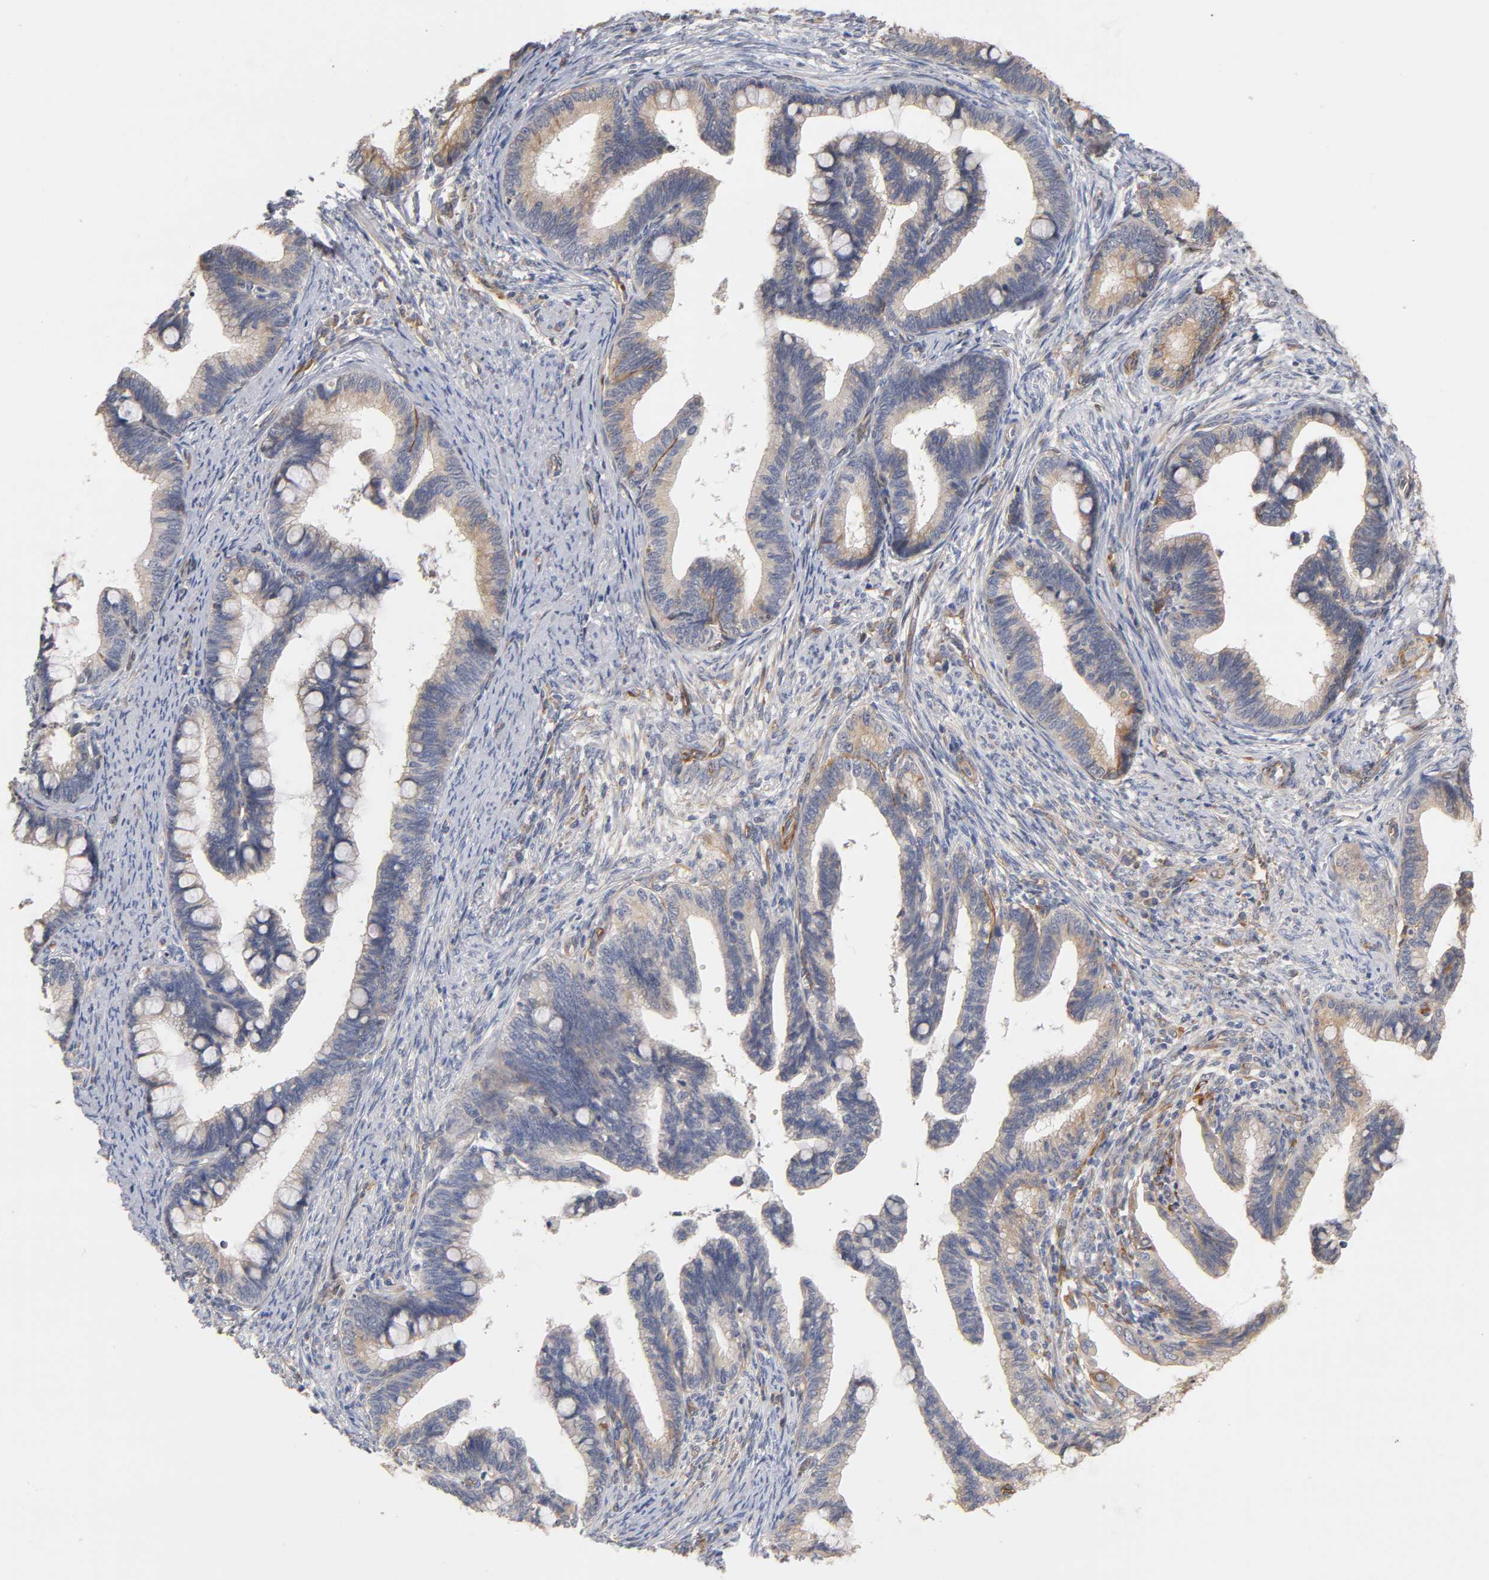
{"staining": {"intensity": "weak", "quantity": "<25%", "location": "cytoplasmic/membranous"}, "tissue": "cervical cancer", "cell_type": "Tumor cells", "image_type": "cancer", "snomed": [{"axis": "morphology", "description": "Adenocarcinoma, NOS"}, {"axis": "topography", "description": "Cervix"}], "caption": "IHC of cervical cancer shows no staining in tumor cells.", "gene": "LAMB1", "patient": {"sex": "female", "age": 36}}